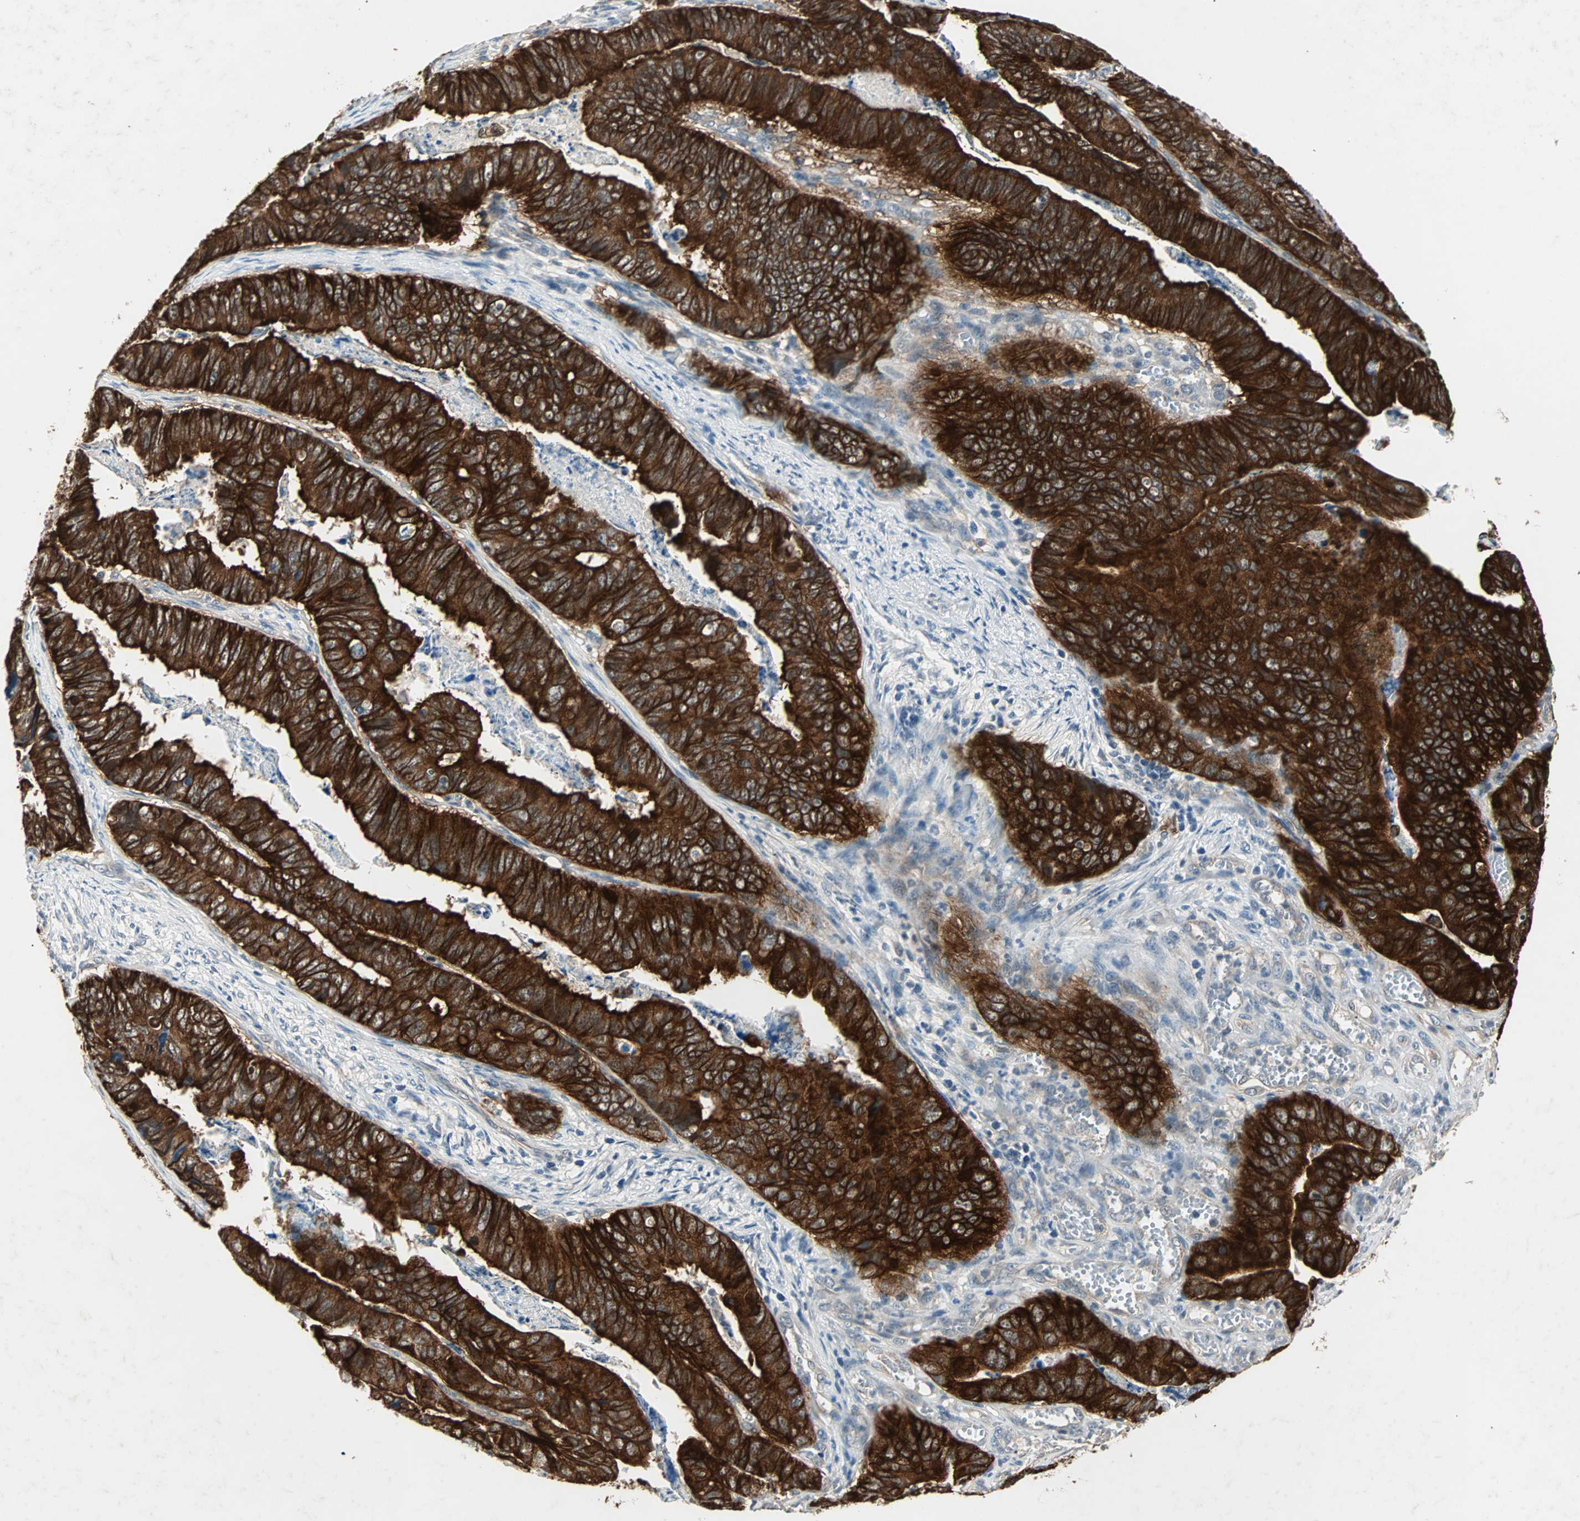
{"staining": {"intensity": "strong", "quantity": ">75%", "location": "cytoplasmic/membranous"}, "tissue": "stomach cancer", "cell_type": "Tumor cells", "image_type": "cancer", "snomed": [{"axis": "morphology", "description": "Adenocarcinoma, NOS"}, {"axis": "topography", "description": "Stomach, lower"}], "caption": "Immunohistochemistry (IHC) photomicrograph of human stomach cancer (adenocarcinoma) stained for a protein (brown), which reveals high levels of strong cytoplasmic/membranous staining in approximately >75% of tumor cells.", "gene": "CMC2", "patient": {"sex": "male", "age": 77}}